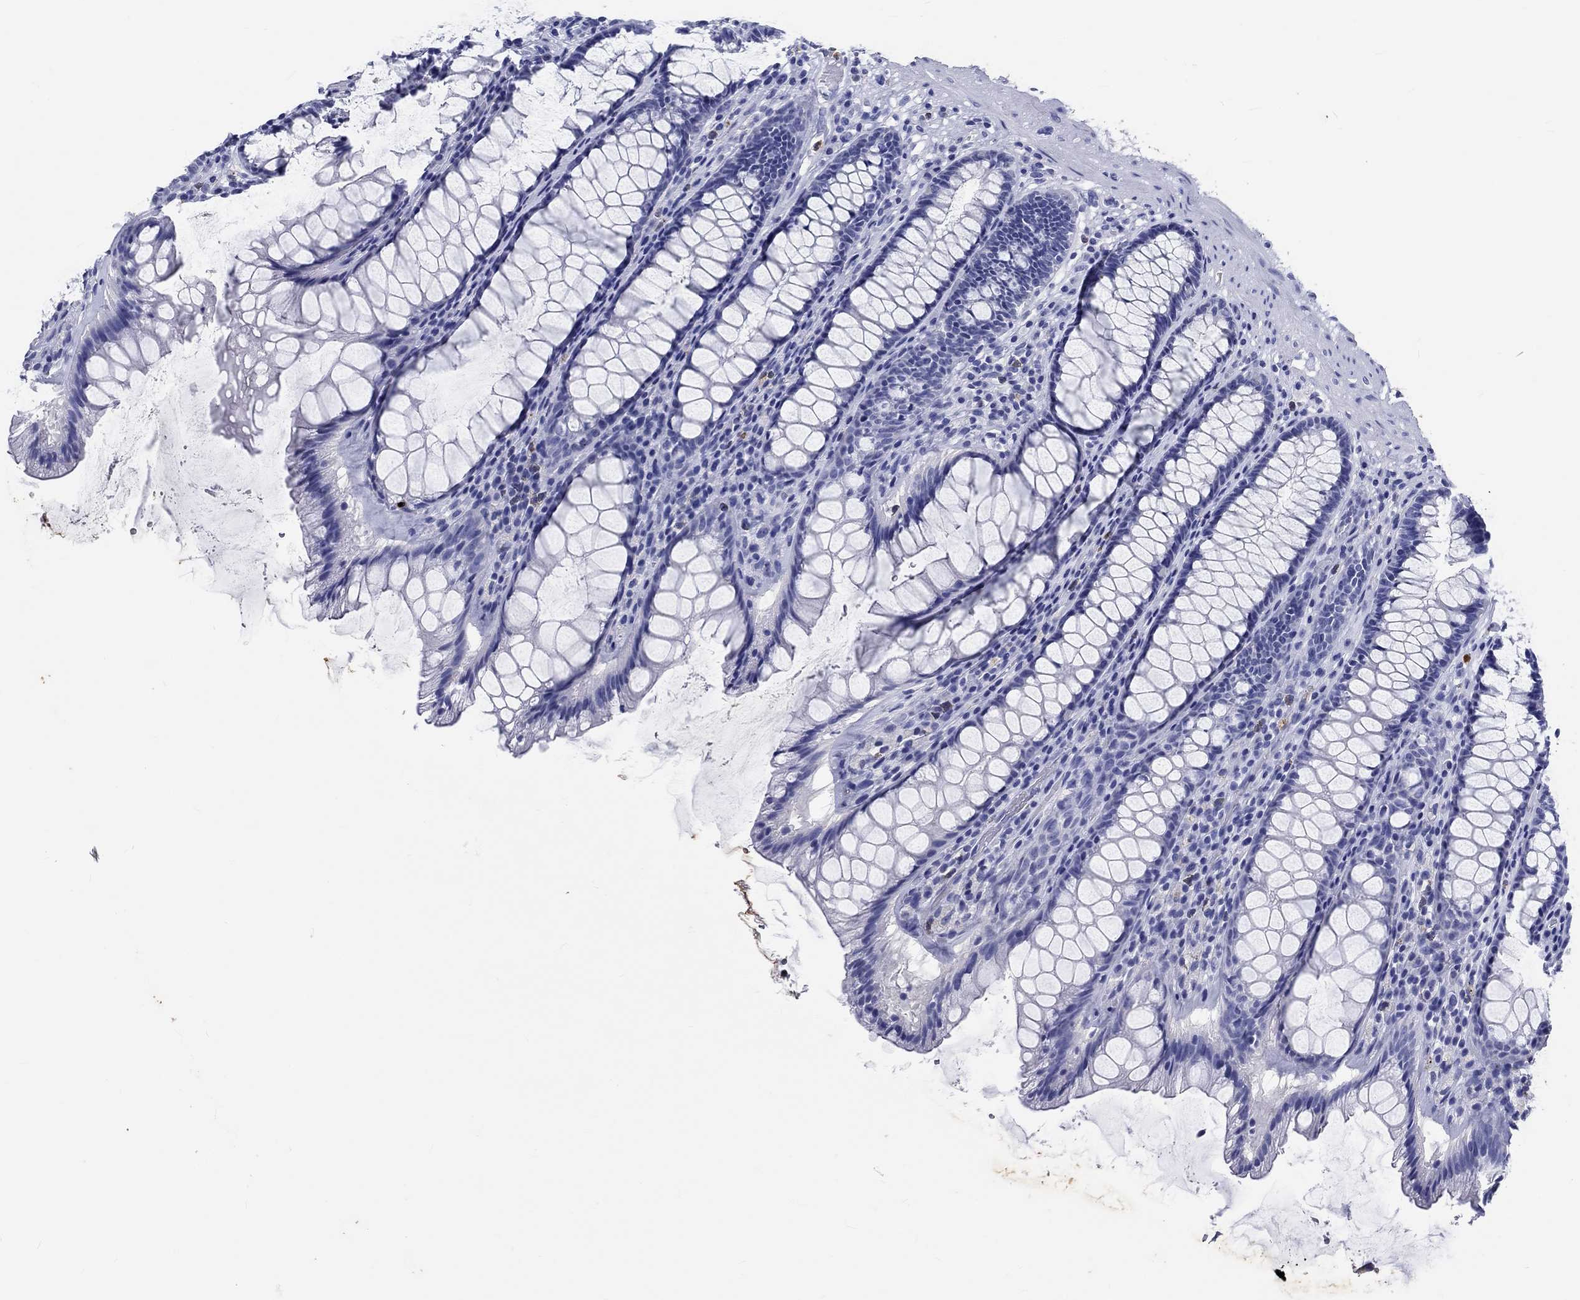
{"staining": {"intensity": "negative", "quantity": "none", "location": "none"}, "tissue": "rectum", "cell_type": "Glandular cells", "image_type": "normal", "snomed": [{"axis": "morphology", "description": "Normal tissue, NOS"}, {"axis": "topography", "description": "Rectum"}], "caption": "DAB (3,3'-diaminobenzidine) immunohistochemical staining of benign human rectum exhibits no significant staining in glandular cells. (DAB IHC visualized using brightfield microscopy, high magnification).", "gene": "EPX", "patient": {"sex": "male", "age": 72}}